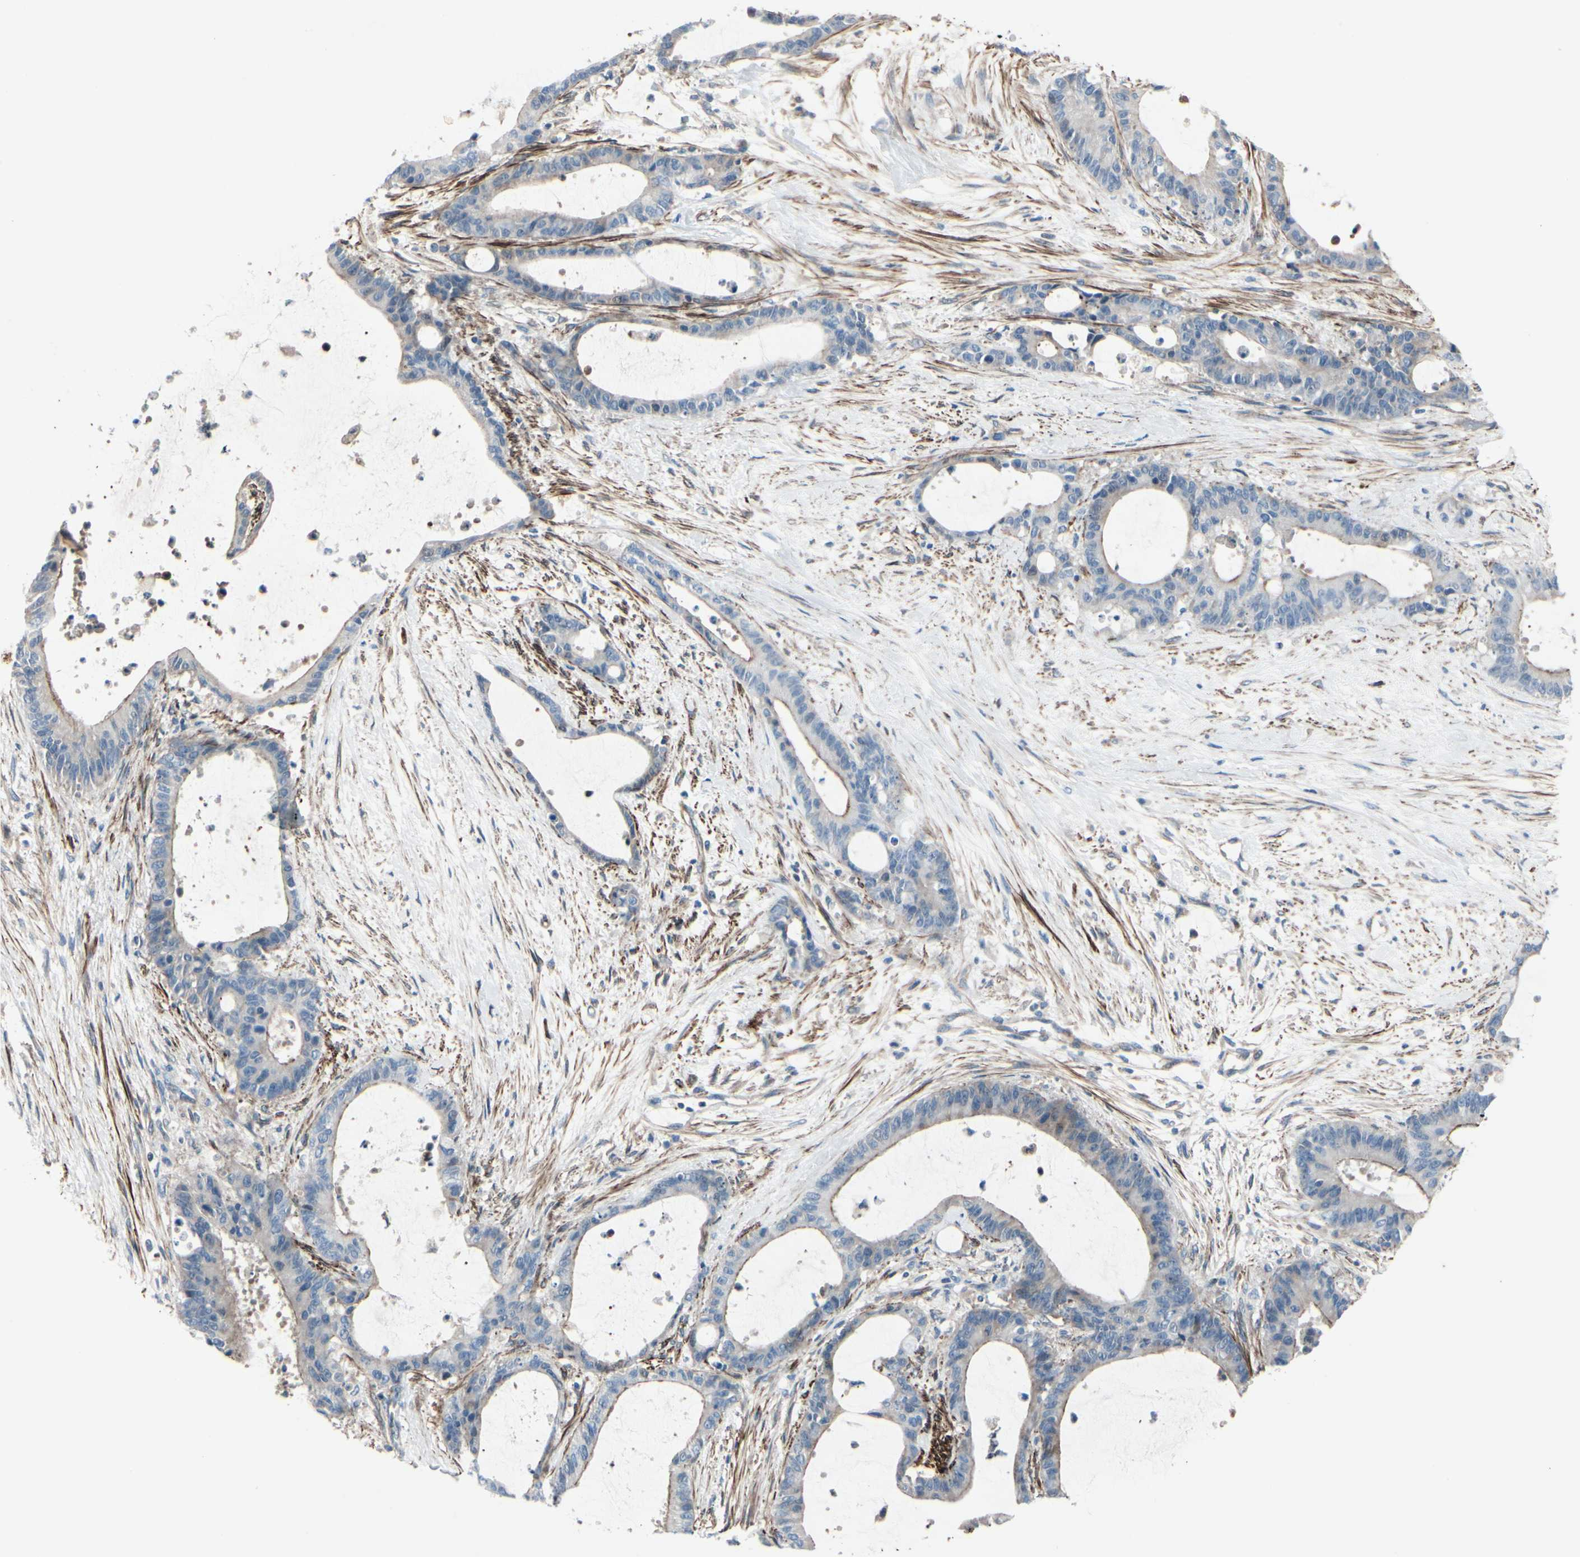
{"staining": {"intensity": "moderate", "quantity": "<25%", "location": "cytoplasmic/membranous"}, "tissue": "liver cancer", "cell_type": "Tumor cells", "image_type": "cancer", "snomed": [{"axis": "morphology", "description": "Cholangiocarcinoma"}, {"axis": "topography", "description": "Liver"}], "caption": "Brown immunohistochemical staining in liver cholangiocarcinoma shows moderate cytoplasmic/membranous expression in approximately <25% of tumor cells. The protein of interest is stained brown, and the nuclei are stained in blue (DAB (3,3'-diaminobenzidine) IHC with brightfield microscopy, high magnification).", "gene": "TPM1", "patient": {"sex": "female", "age": 73}}